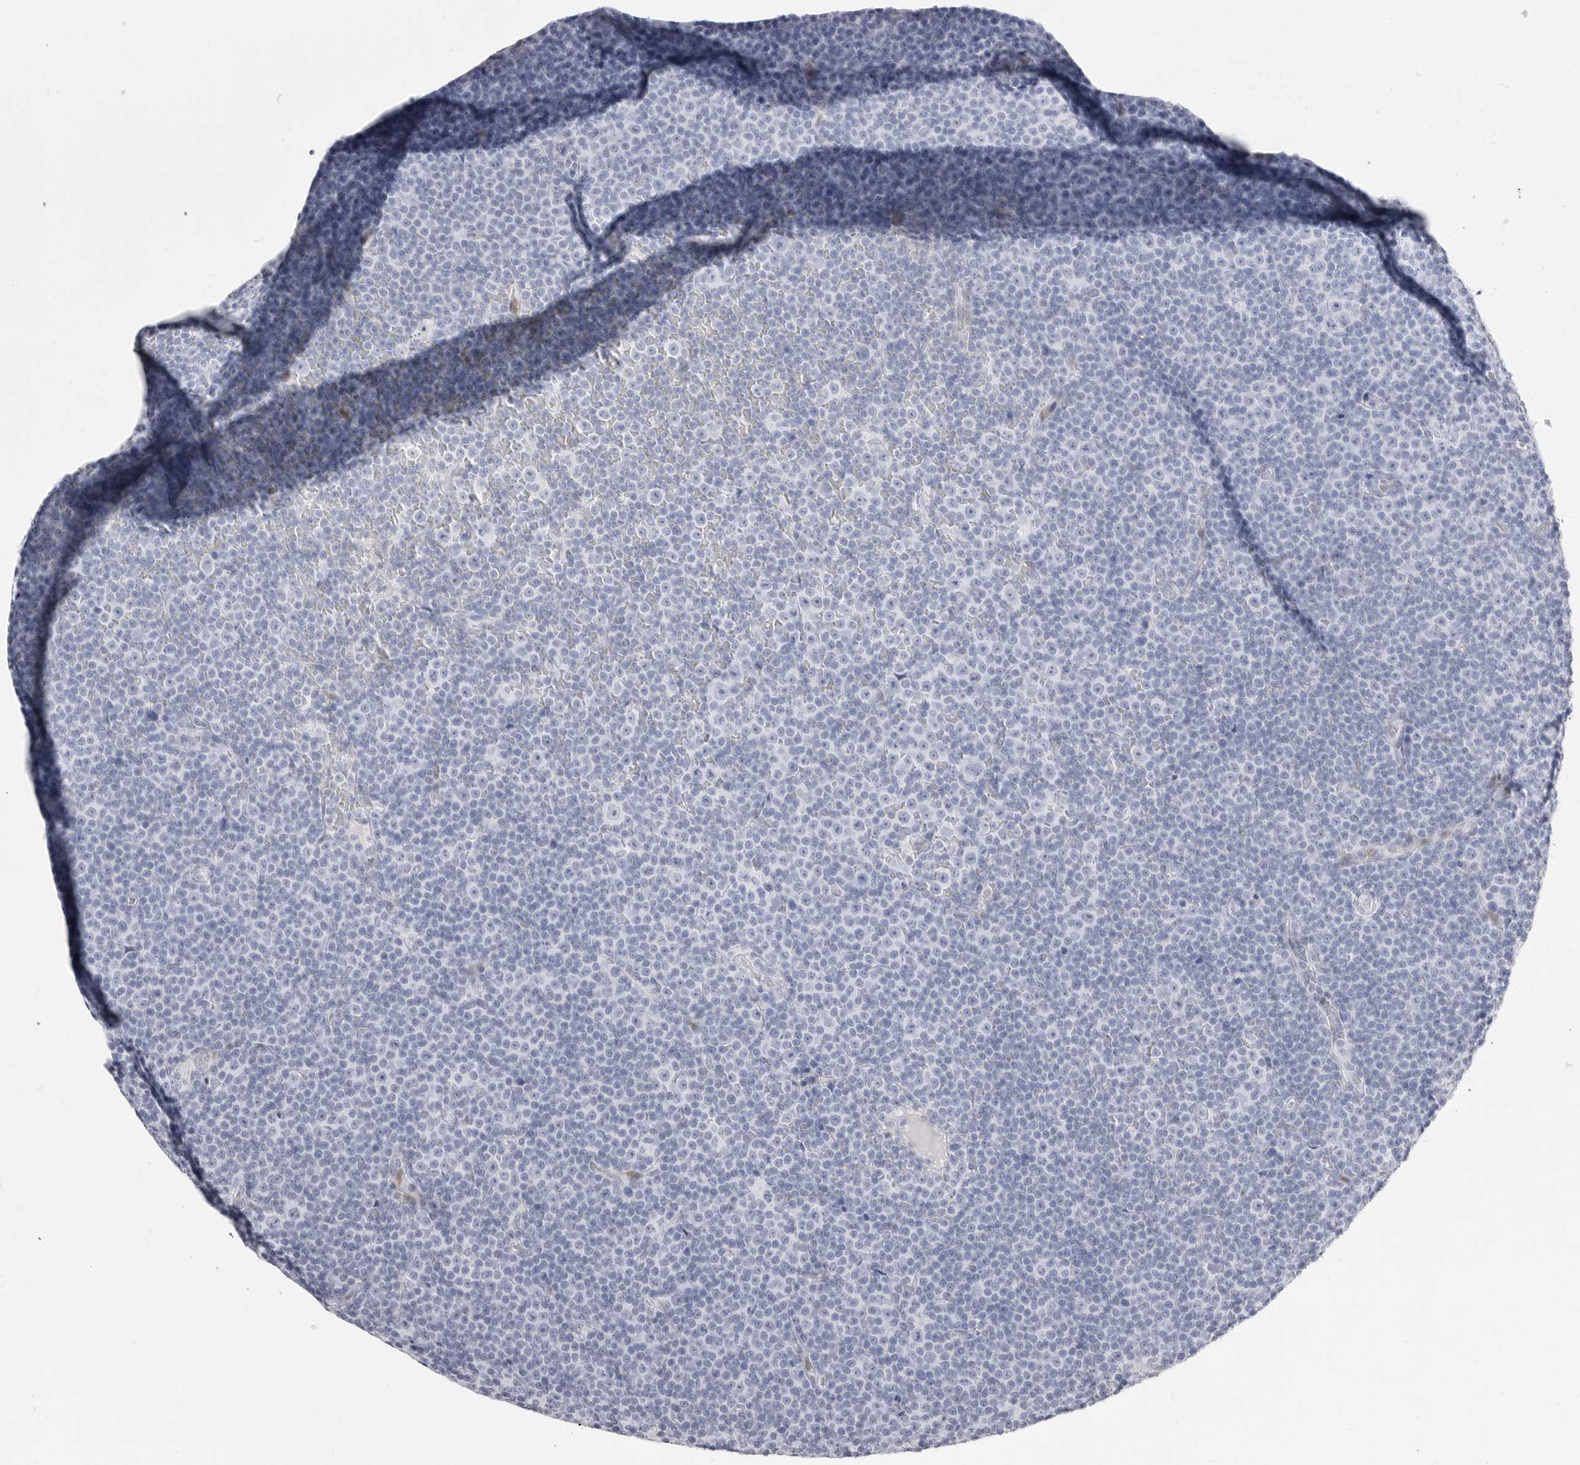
{"staining": {"intensity": "negative", "quantity": "none", "location": "none"}, "tissue": "lymphoma", "cell_type": "Tumor cells", "image_type": "cancer", "snomed": [{"axis": "morphology", "description": "Malignant lymphoma, non-Hodgkin's type, Low grade"}, {"axis": "topography", "description": "Lymph node"}], "caption": "IHC image of lymphoma stained for a protein (brown), which exhibits no expression in tumor cells.", "gene": "TSSK1B", "patient": {"sex": "female", "age": 67}}